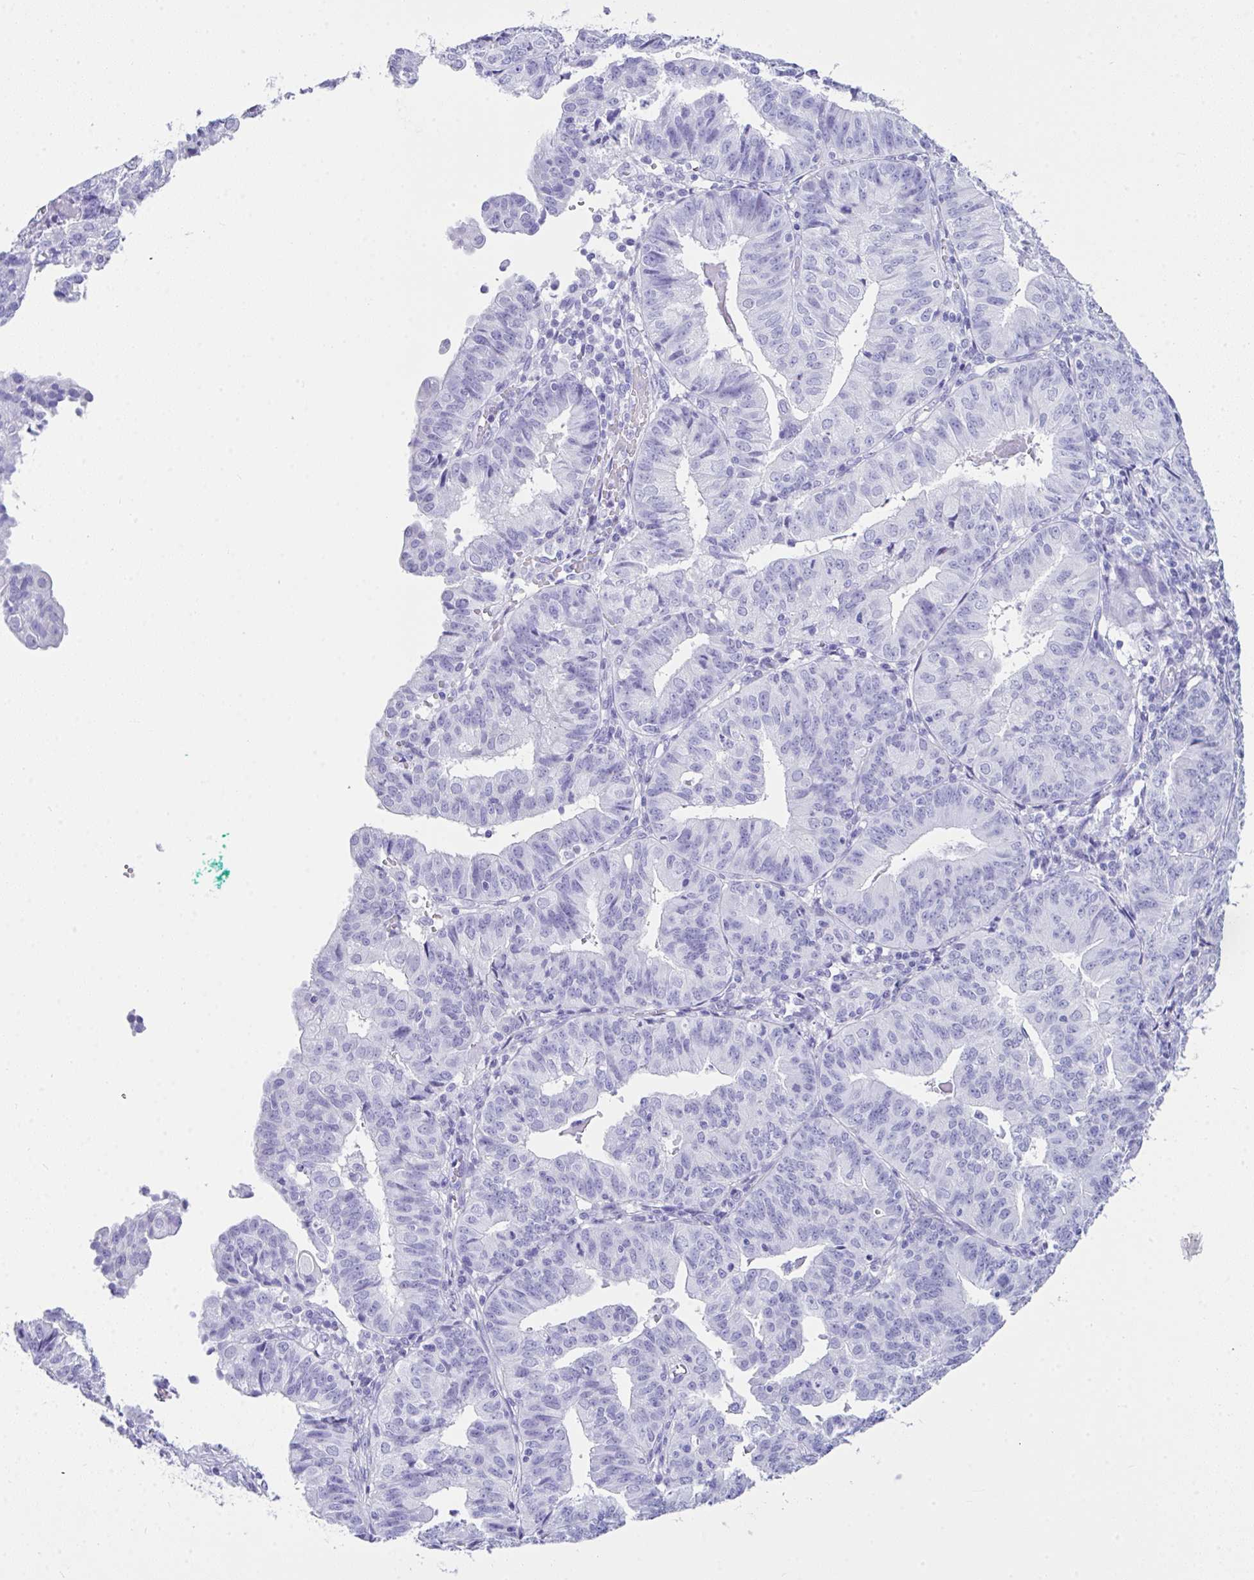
{"staining": {"intensity": "negative", "quantity": "none", "location": "none"}, "tissue": "endometrial cancer", "cell_type": "Tumor cells", "image_type": "cancer", "snomed": [{"axis": "morphology", "description": "Adenocarcinoma, NOS"}, {"axis": "topography", "description": "Endometrium"}], "caption": "DAB (3,3'-diaminobenzidine) immunohistochemical staining of human endometrial cancer reveals no significant staining in tumor cells. (DAB immunohistochemistry visualized using brightfield microscopy, high magnification).", "gene": "LGALS4", "patient": {"sex": "female", "age": 56}}